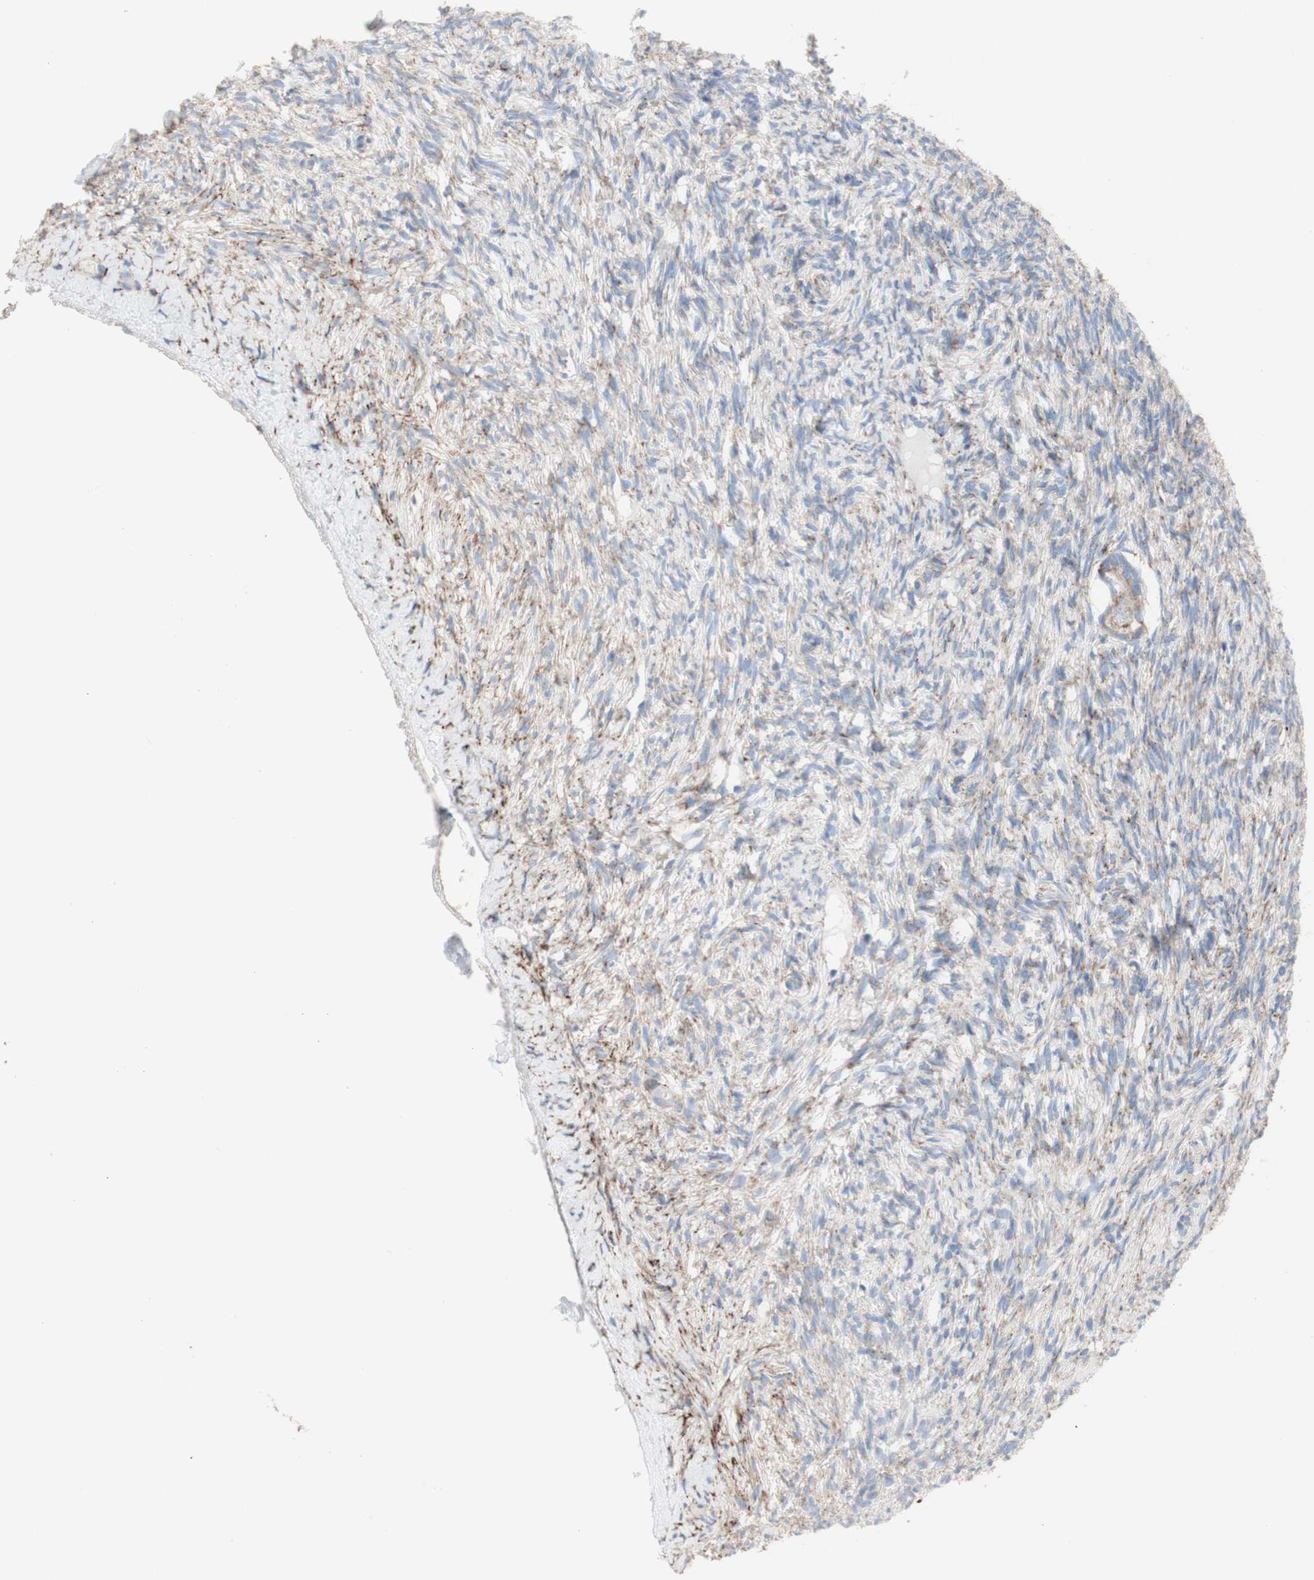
{"staining": {"intensity": "weak", "quantity": "25%-75%", "location": "cytoplasmic/membranous"}, "tissue": "ovary", "cell_type": "Follicle cells", "image_type": "normal", "snomed": [{"axis": "morphology", "description": "Normal tissue, NOS"}, {"axis": "topography", "description": "Ovary"}], "caption": "IHC histopathology image of normal ovary stained for a protein (brown), which shows low levels of weak cytoplasmic/membranous positivity in about 25%-75% of follicle cells.", "gene": "AGPAT5", "patient": {"sex": "female", "age": 33}}